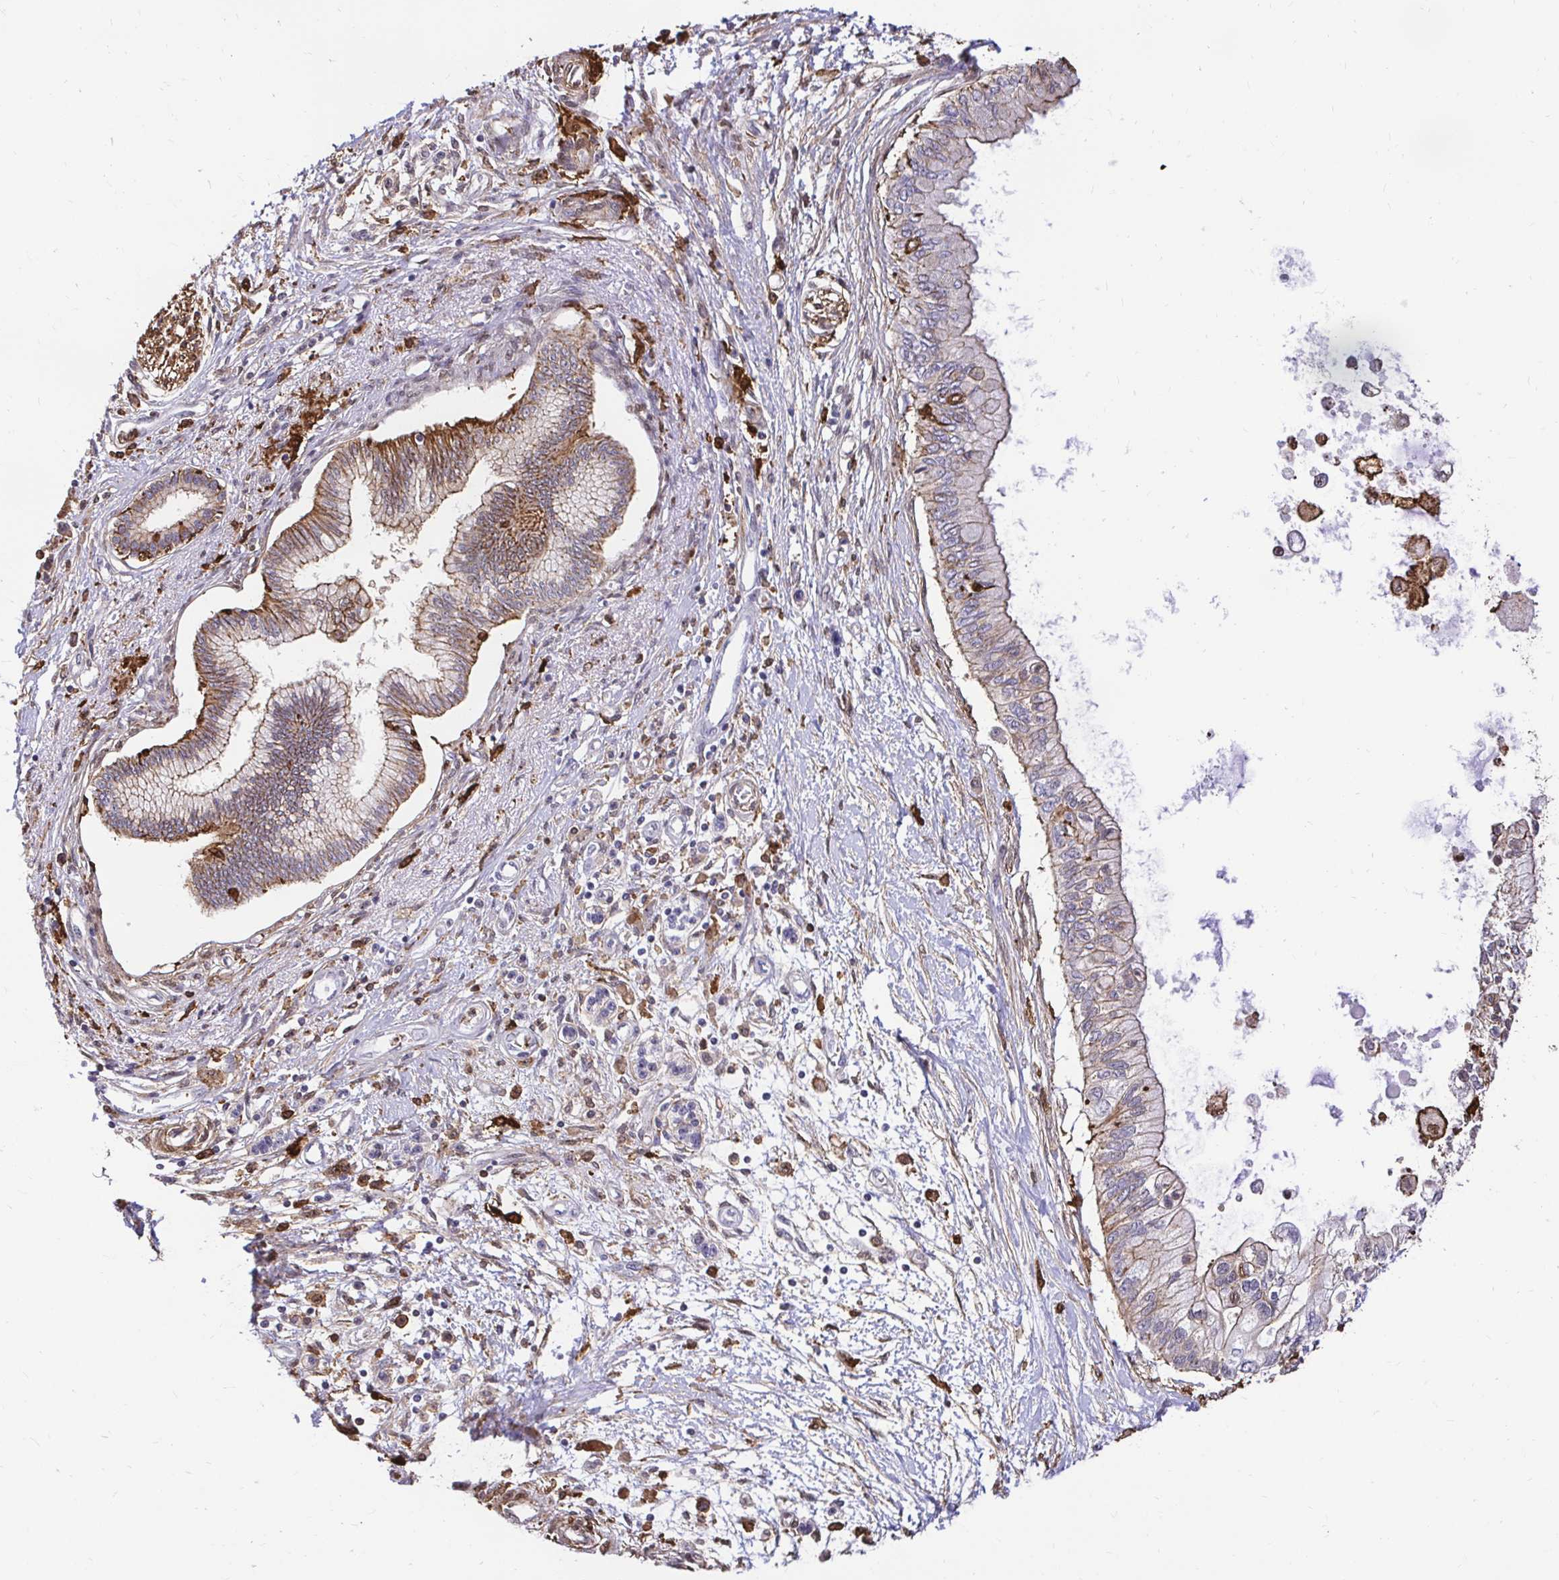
{"staining": {"intensity": "moderate", "quantity": "25%-75%", "location": "cytoplasmic/membranous"}, "tissue": "pancreatic cancer", "cell_type": "Tumor cells", "image_type": "cancer", "snomed": [{"axis": "morphology", "description": "Adenocarcinoma, NOS"}, {"axis": "topography", "description": "Pancreas"}], "caption": "About 25%-75% of tumor cells in human adenocarcinoma (pancreatic) reveal moderate cytoplasmic/membranous protein positivity as visualized by brown immunohistochemical staining.", "gene": "GSN", "patient": {"sex": "female", "age": 77}}